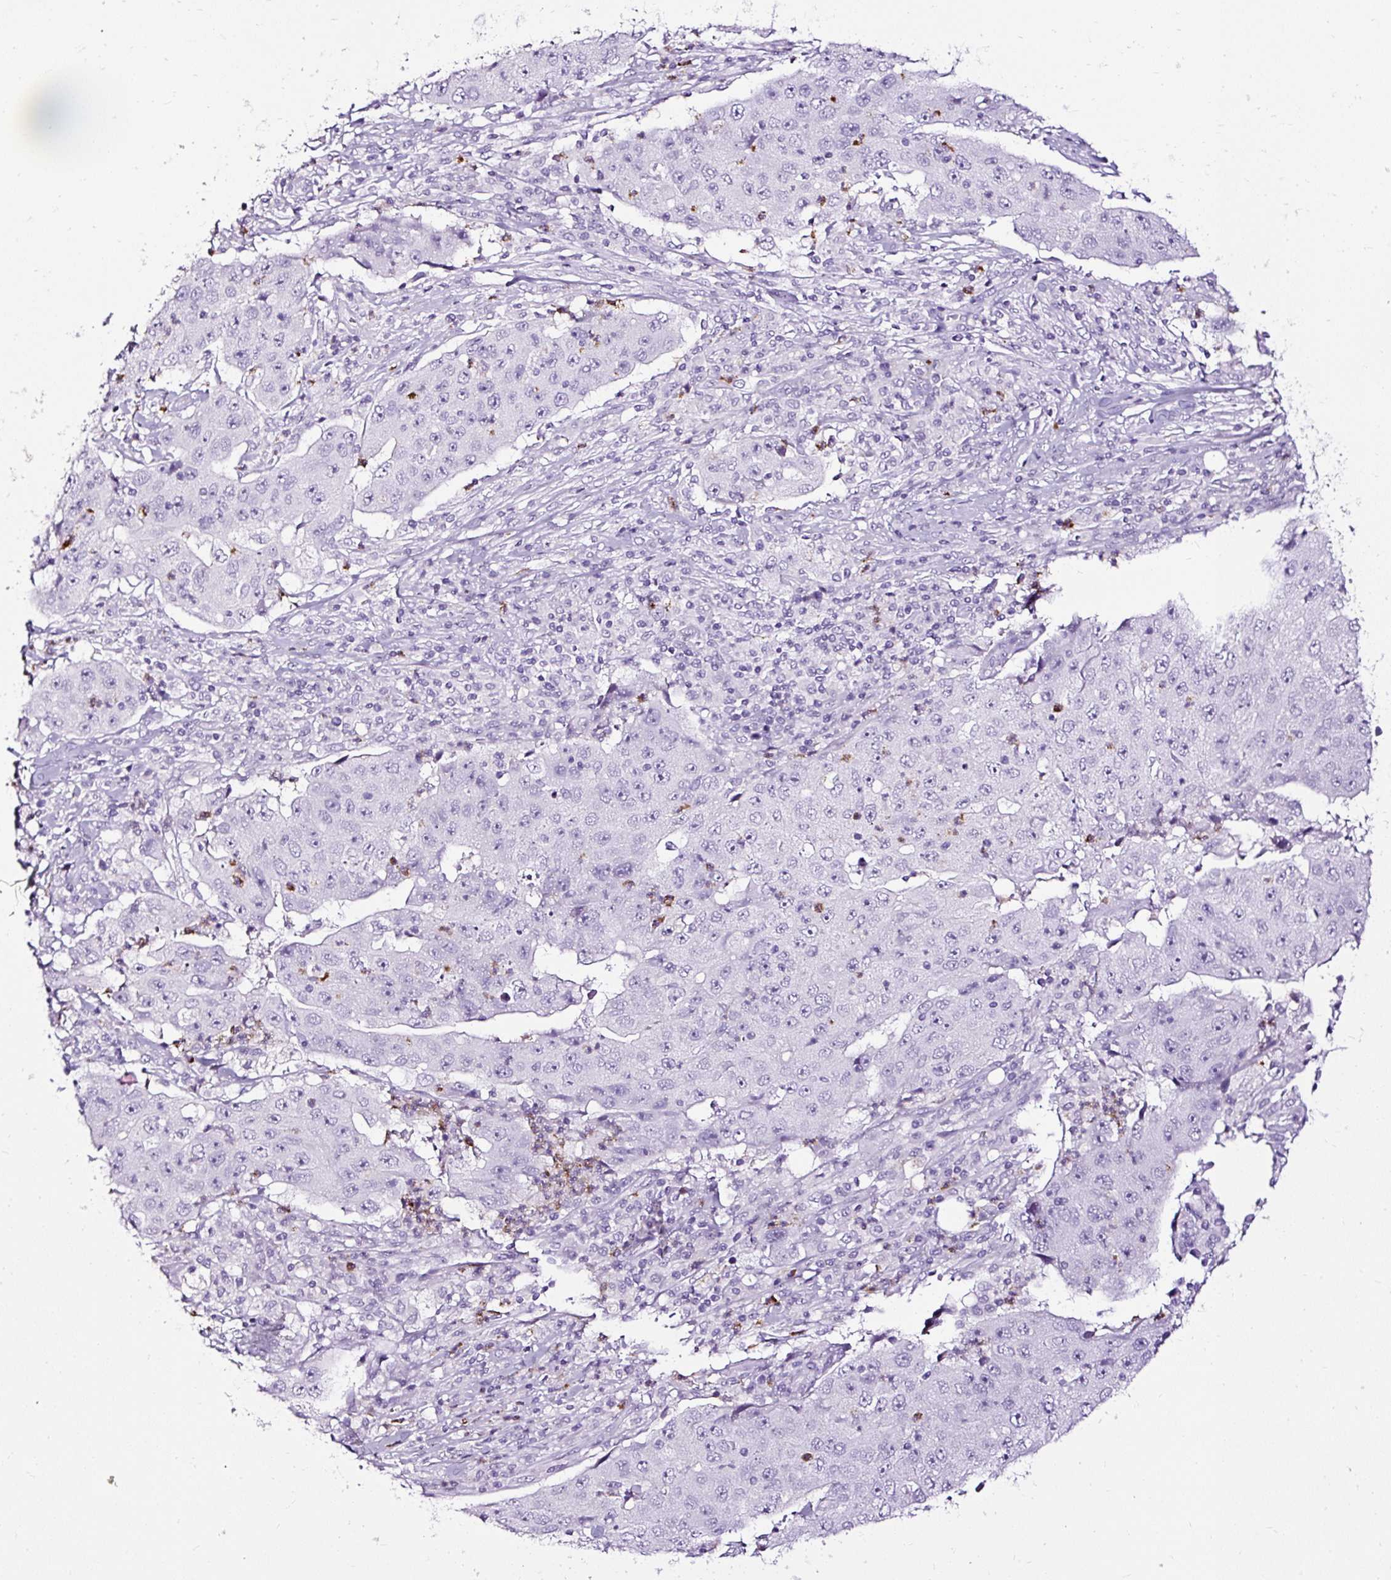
{"staining": {"intensity": "negative", "quantity": "none", "location": "none"}, "tissue": "lung cancer", "cell_type": "Tumor cells", "image_type": "cancer", "snomed": [{"axis": "morphology", "description": "Squamous cell carcinoma, NOS"}, {"axis": "topography", "description": "Lung"}], "caption": "Tumor cells show no significant protein positivity in lung cancer (squamous cell carcinoma).", "gene": "SLC7A8", "patient": {"sex": "male", "age": 64}}